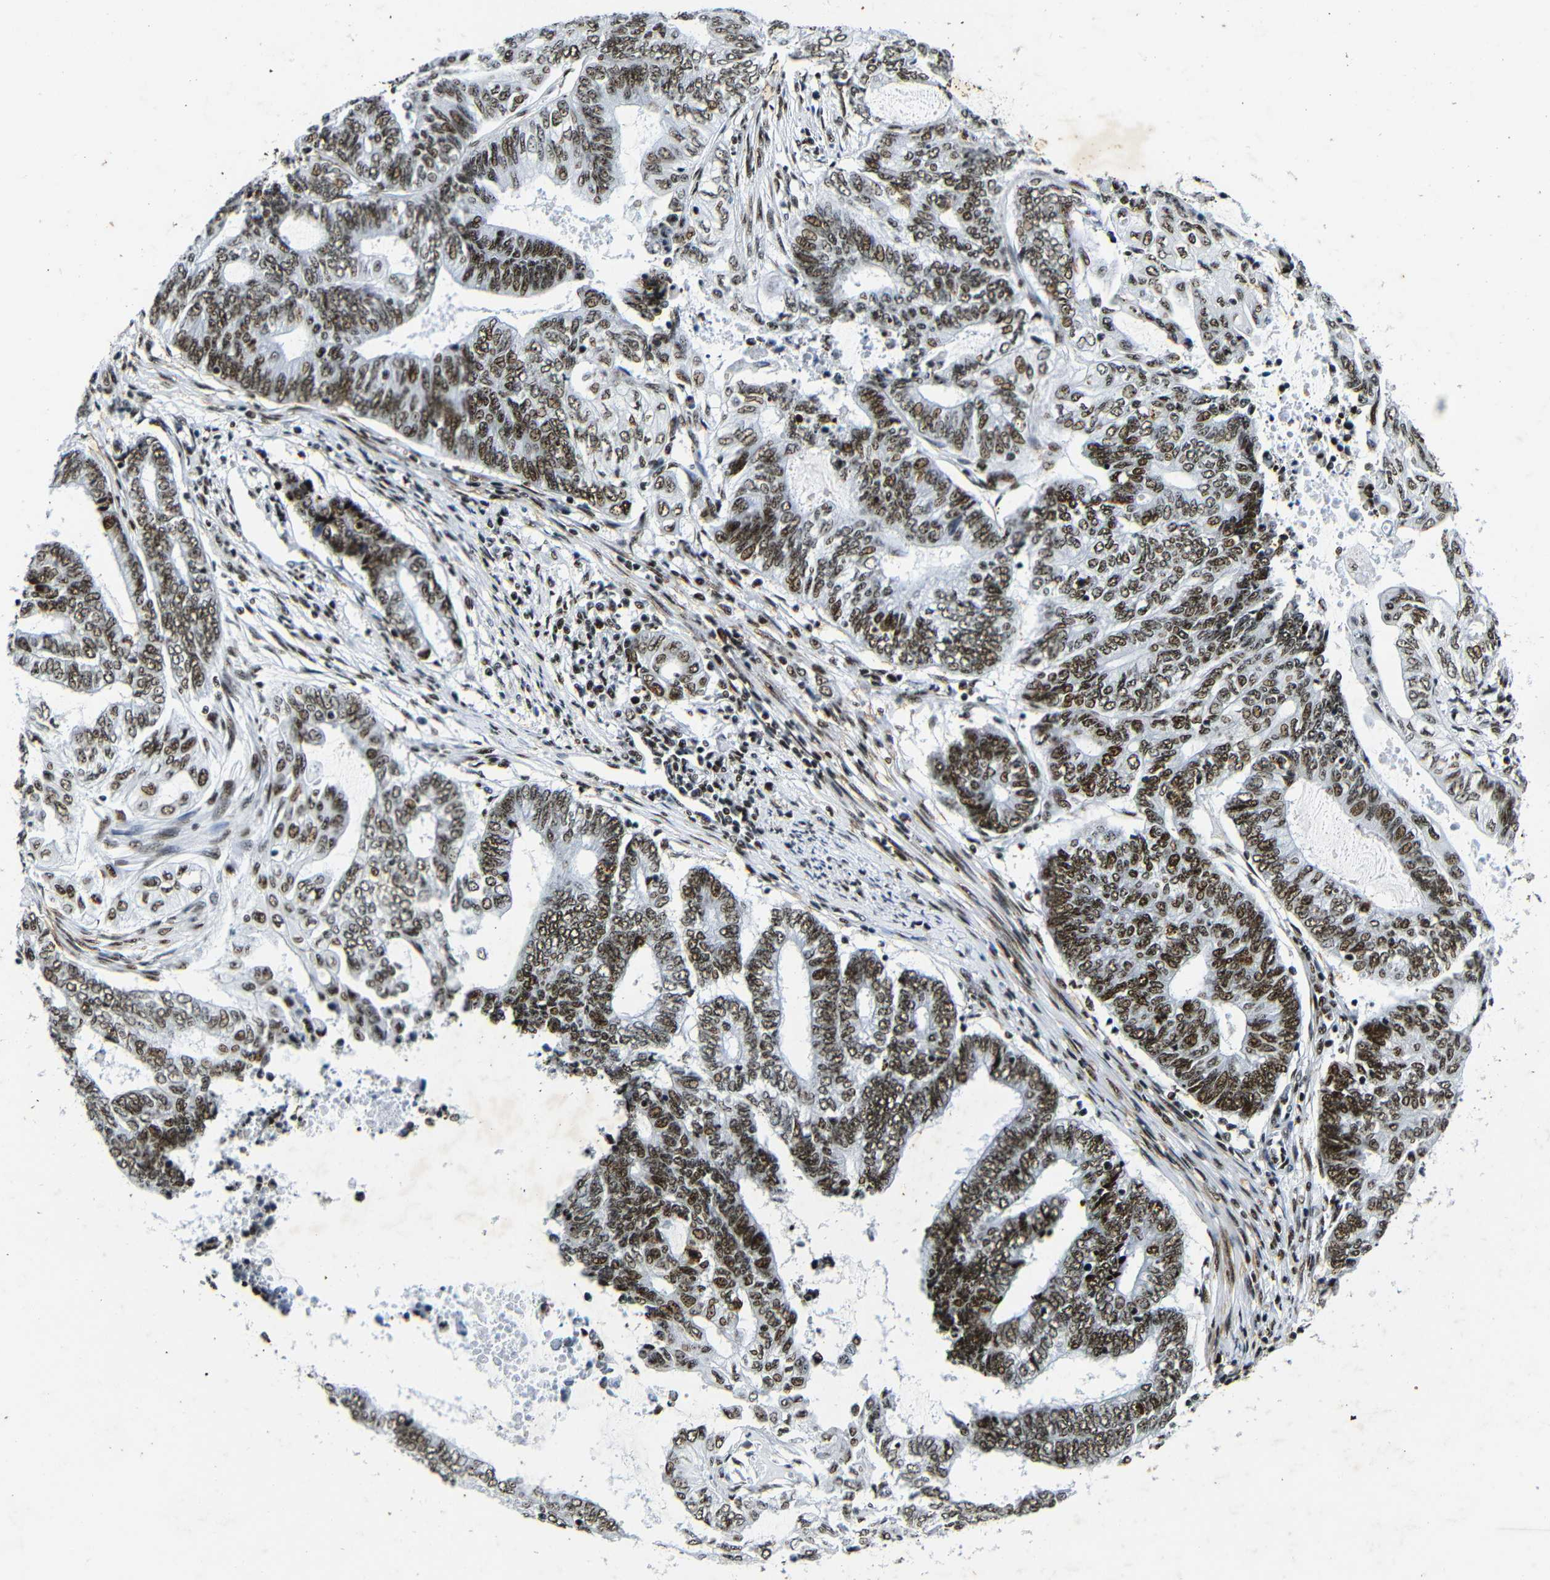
{"staining": {"intensity": "strong", "quantity": ">75%", "location": "nuclear"}, "tissue": "endometrial cancer", "cell_type": "Tumor cells", "image_type": "cancer", "snomed": [{"axis": "morphology", "description": "Adenocarcinoma, NOS"}, {"axis": "topography", "description": "Uterus"}, {"axis": "topography", "description": "Endometrium"}], "caption": "The immunohistochemical stain labels strong nuclear positivity in tumor cells of adenocarcinoma (endometrial) tissue.", "gene": "SRSF1", "patient": {"sex": "female", "age": 70}}